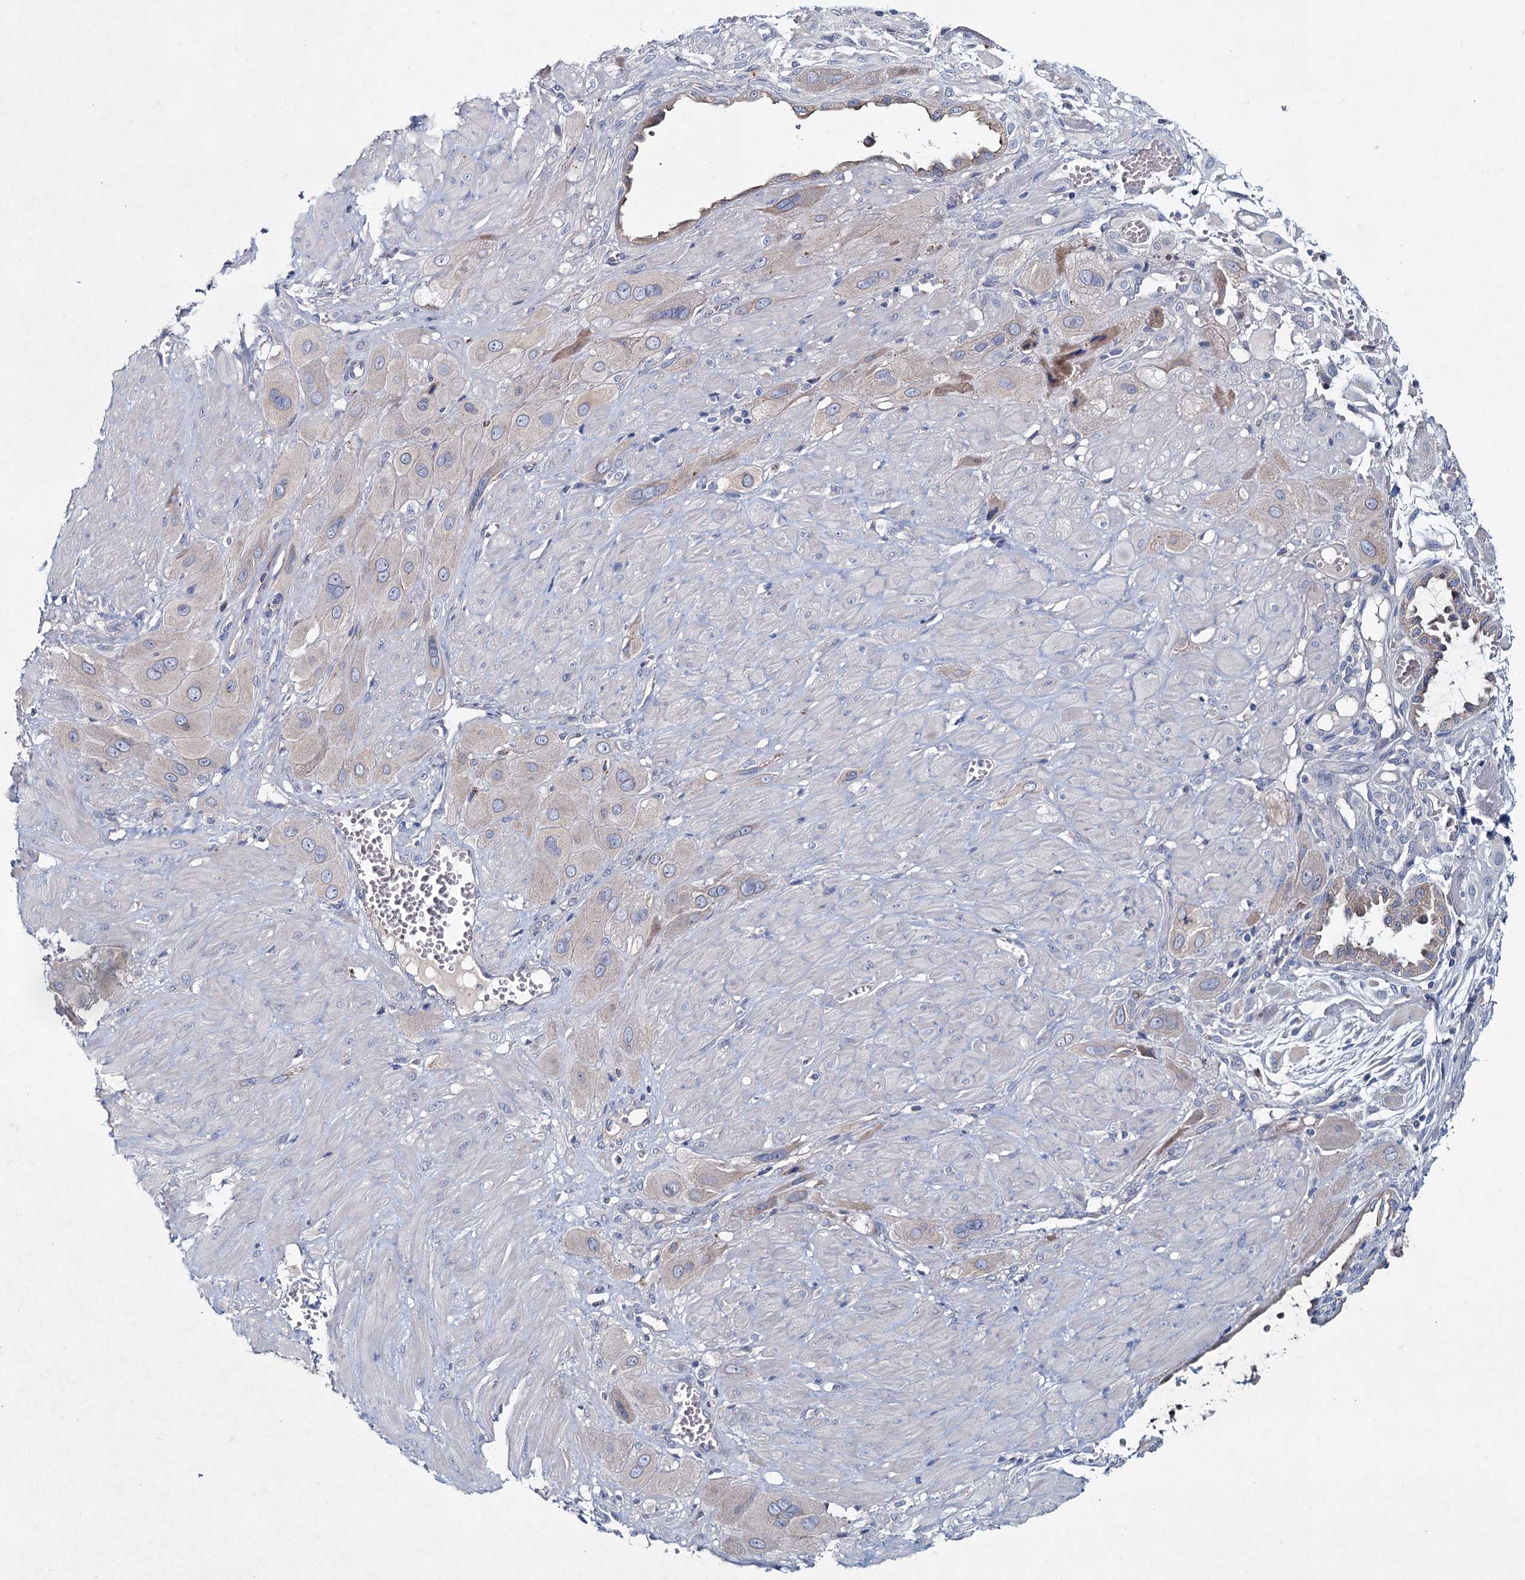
{"staining": {"intensity": "negative", "quantity": "none", "location": "none"}, "tissue": "cervical cancer", "cell_type": "Tumor cells", "image_type": "cancer", "snomed": [{"axis": "morphology", "description": "Squamous cell carcinoma, NOS"}, {"axis": "topography", "description": "Cervix"}], "caption": "IHC of human cervical cancer (squamous cell carcinoma) reveals no expression in tumor cells. (Stains: DAB (3,3'-diaminobenzidine) immunohistochemistry (IHC) with hematoxylin counter stain, Microscopy: brightfield microscopy at high magnification).", "gene": "TMX2", "patient": {"sex": "female", "age": 34}}